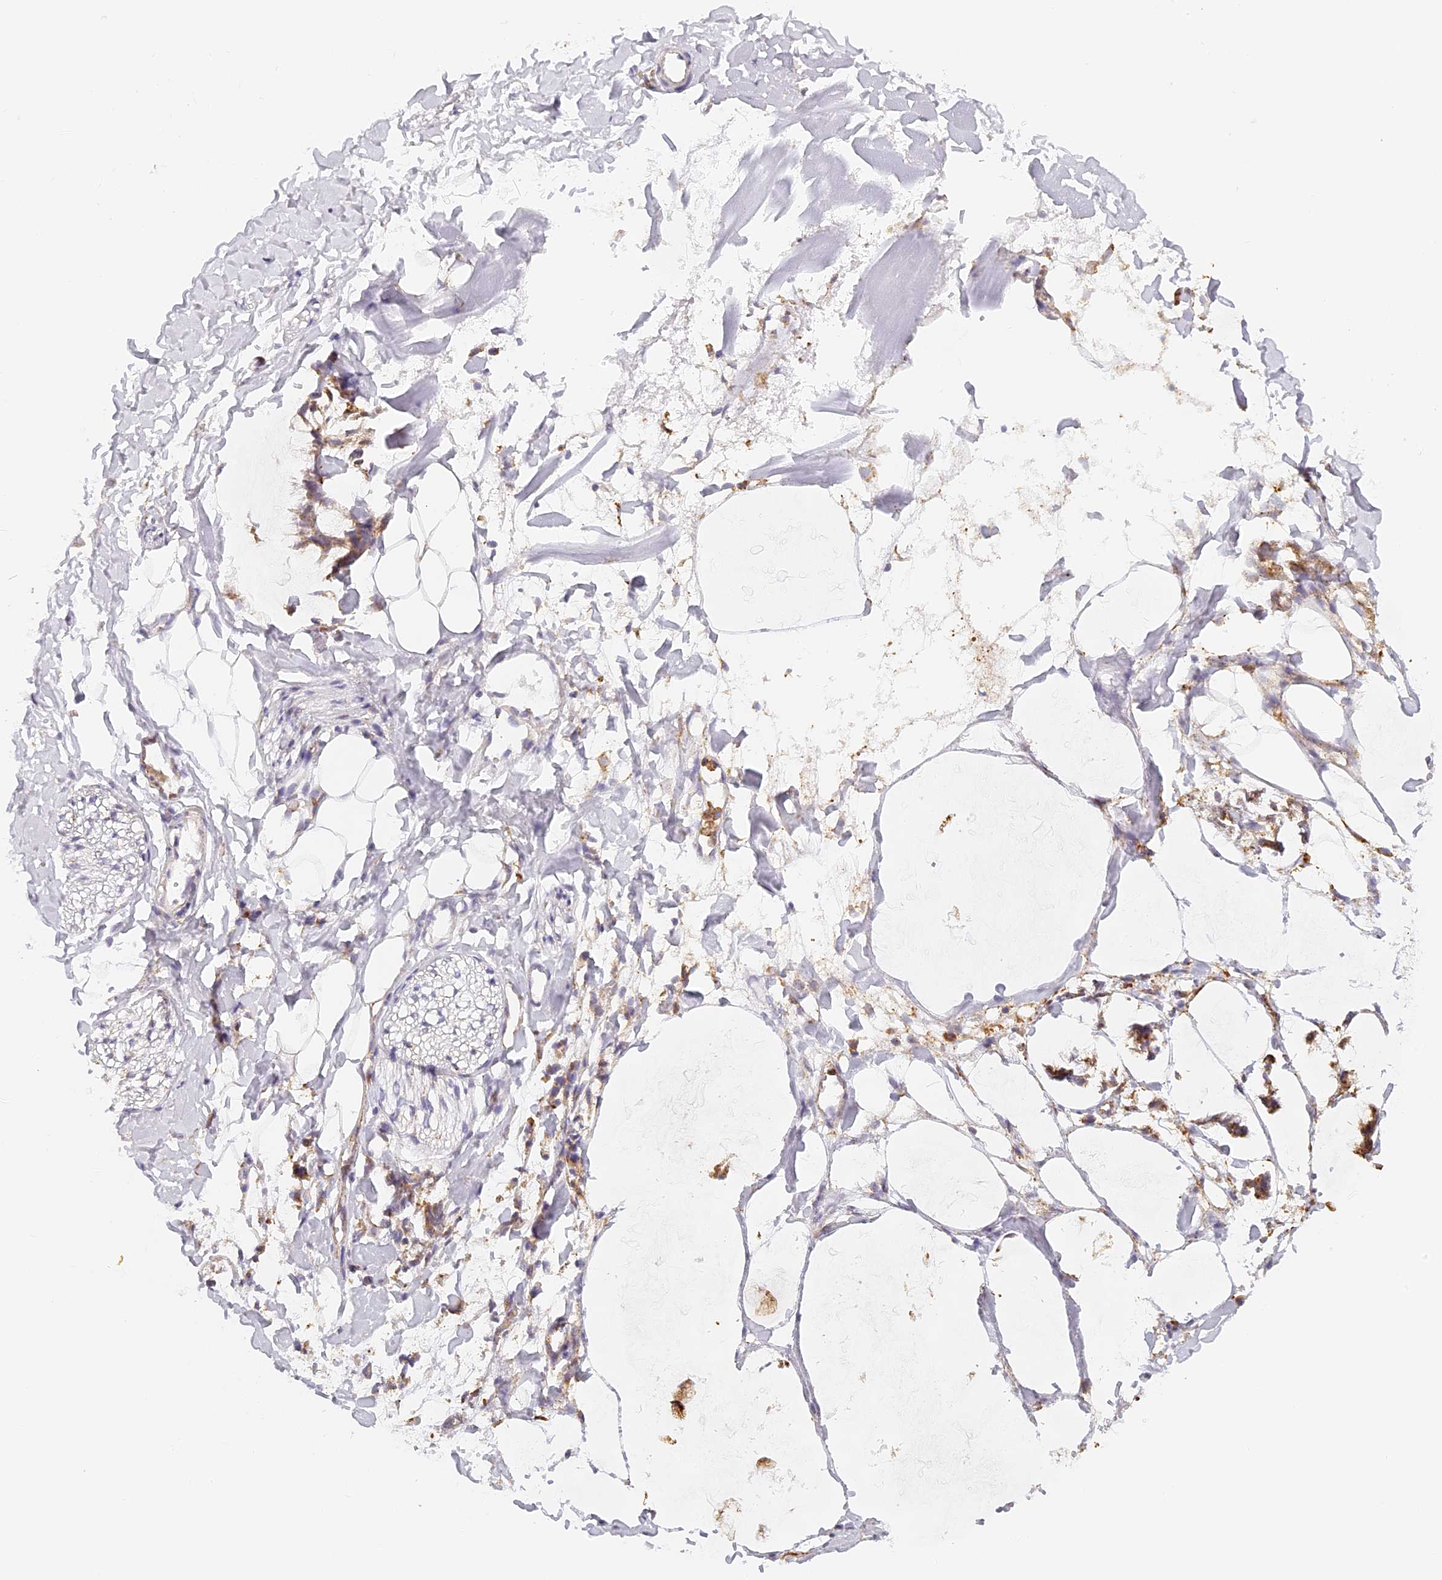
{"staining": {"intensity": "negative", "quantity": "none", "location": "none"}, "tissue": "adipose tissue", "cell_type": "Adipocytes", "image_type": "normal", "snomed": [{"axis": "morphology", "description": "Normal tissue, NOS"}, {"axis": "morphology", "description": "Adenocarcinoma, NOS"}, {"axis": "topography", "description": "Colon"}, {"axis": "topography", "description": "Peripheral nerve tissue"}], "caption": "Human adipose tissue stained for a protein using immunohistochemistry demonstrates no expression in adipocytes.", "gene": "LAMP2", "patient": {"sex": "male", "age": 14}}